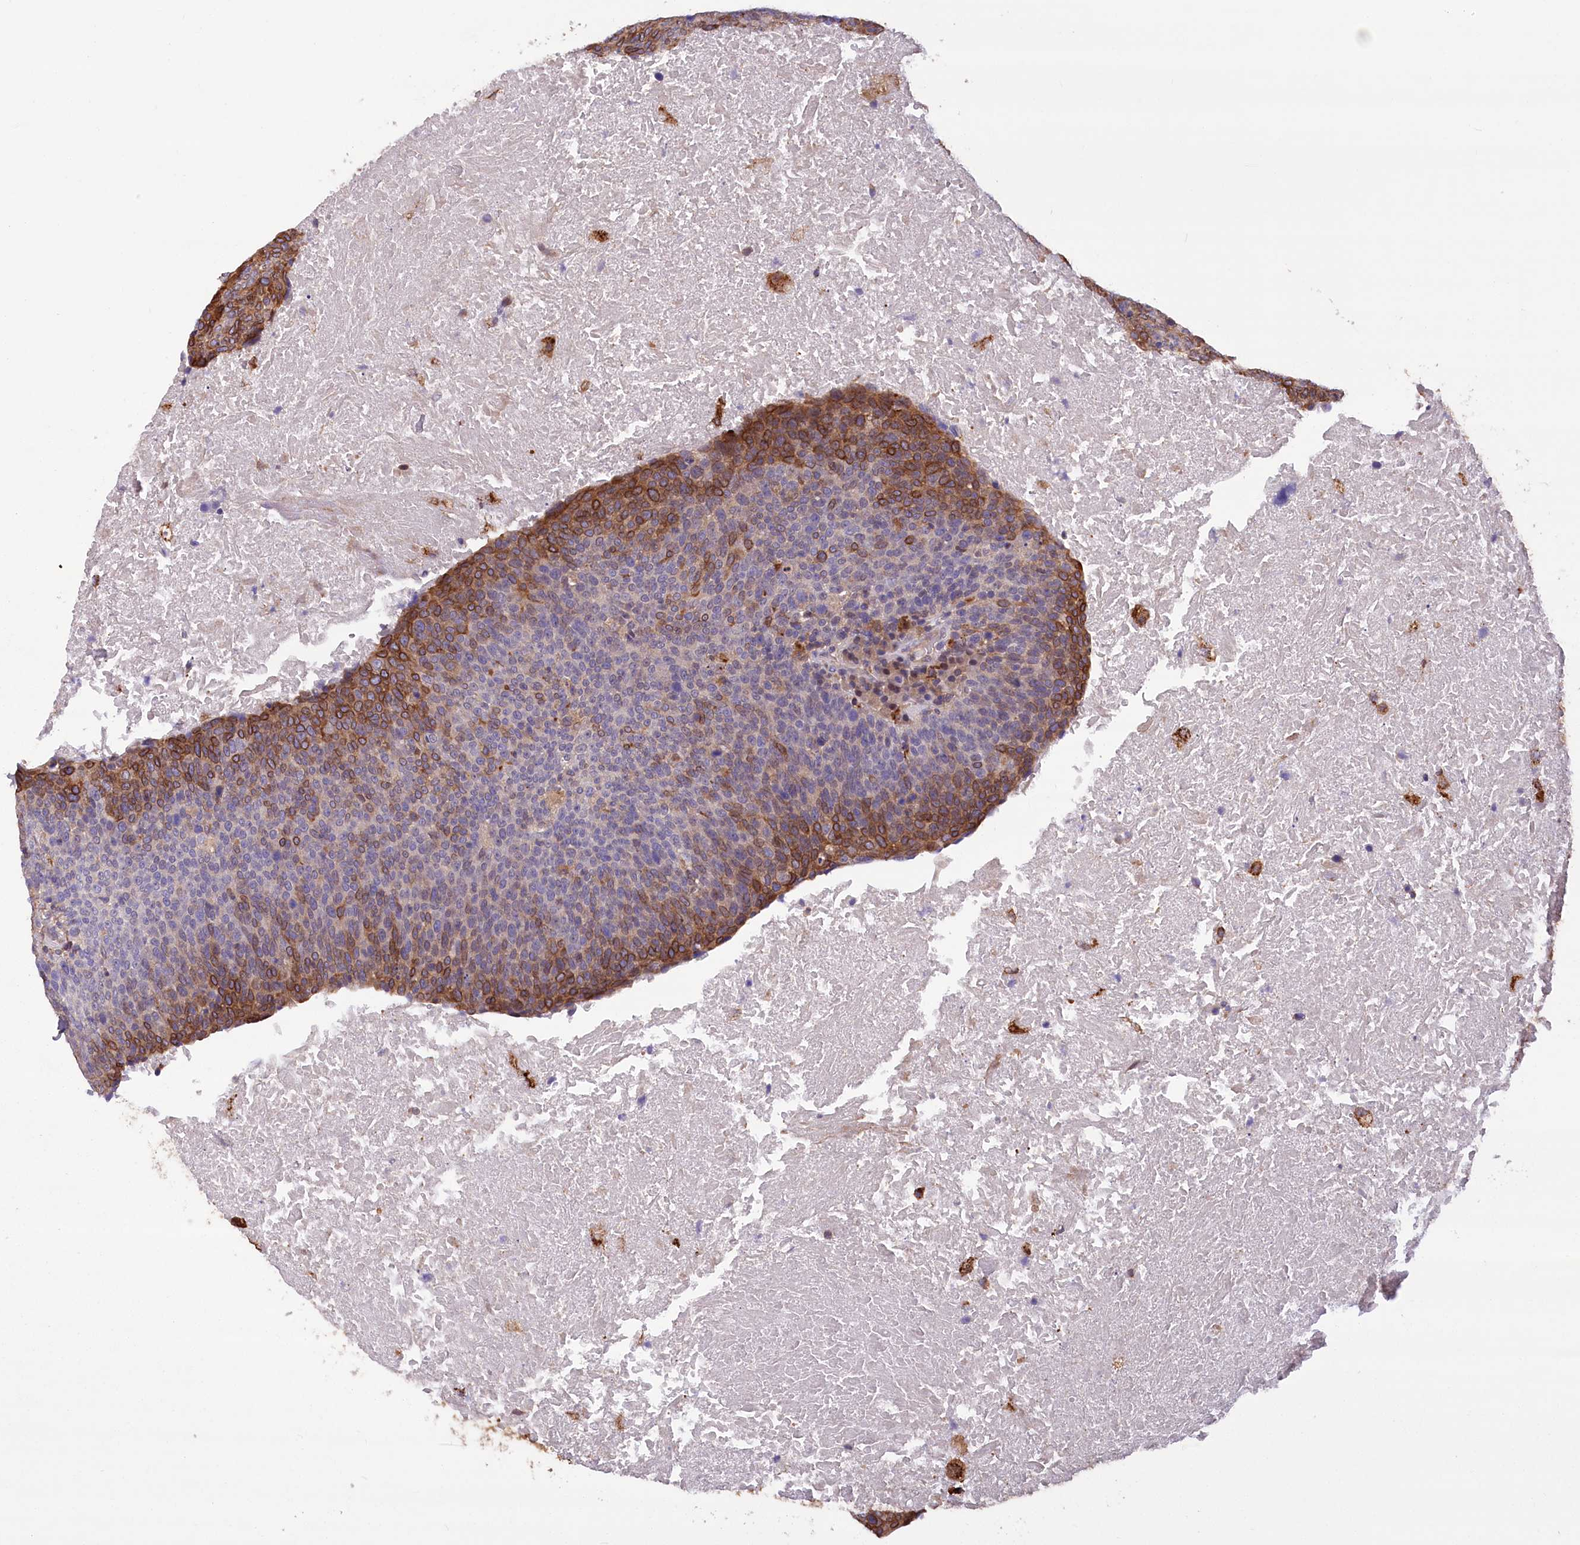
{"staining": {"intensity": "moderate", "quantity": "<25%", "location": "cytoplasmic/membranous"}, "tissue": "head and neck cancer", "cell_type": "Tumor cells", "image_type": "cancer", "snomed": [{"axis": "morphology", "description": "Squamous cell carcinoma, NOS"}, {"axis": "morphology", "description": "Squamous cell carcinoma, metastatic, NOS"}, {"axis": "topography", "description": "Lymph node"}, {"axis": "topography", "description": "Head-Neck"}], "caption": "Tumor cells exhibit low levels of moderate cytoplasmic/membranous staining in approximately <25% of cells in human head and neck cancer.", "gene": "DPP3", "patient": {"sex": "male", "age": 62}}